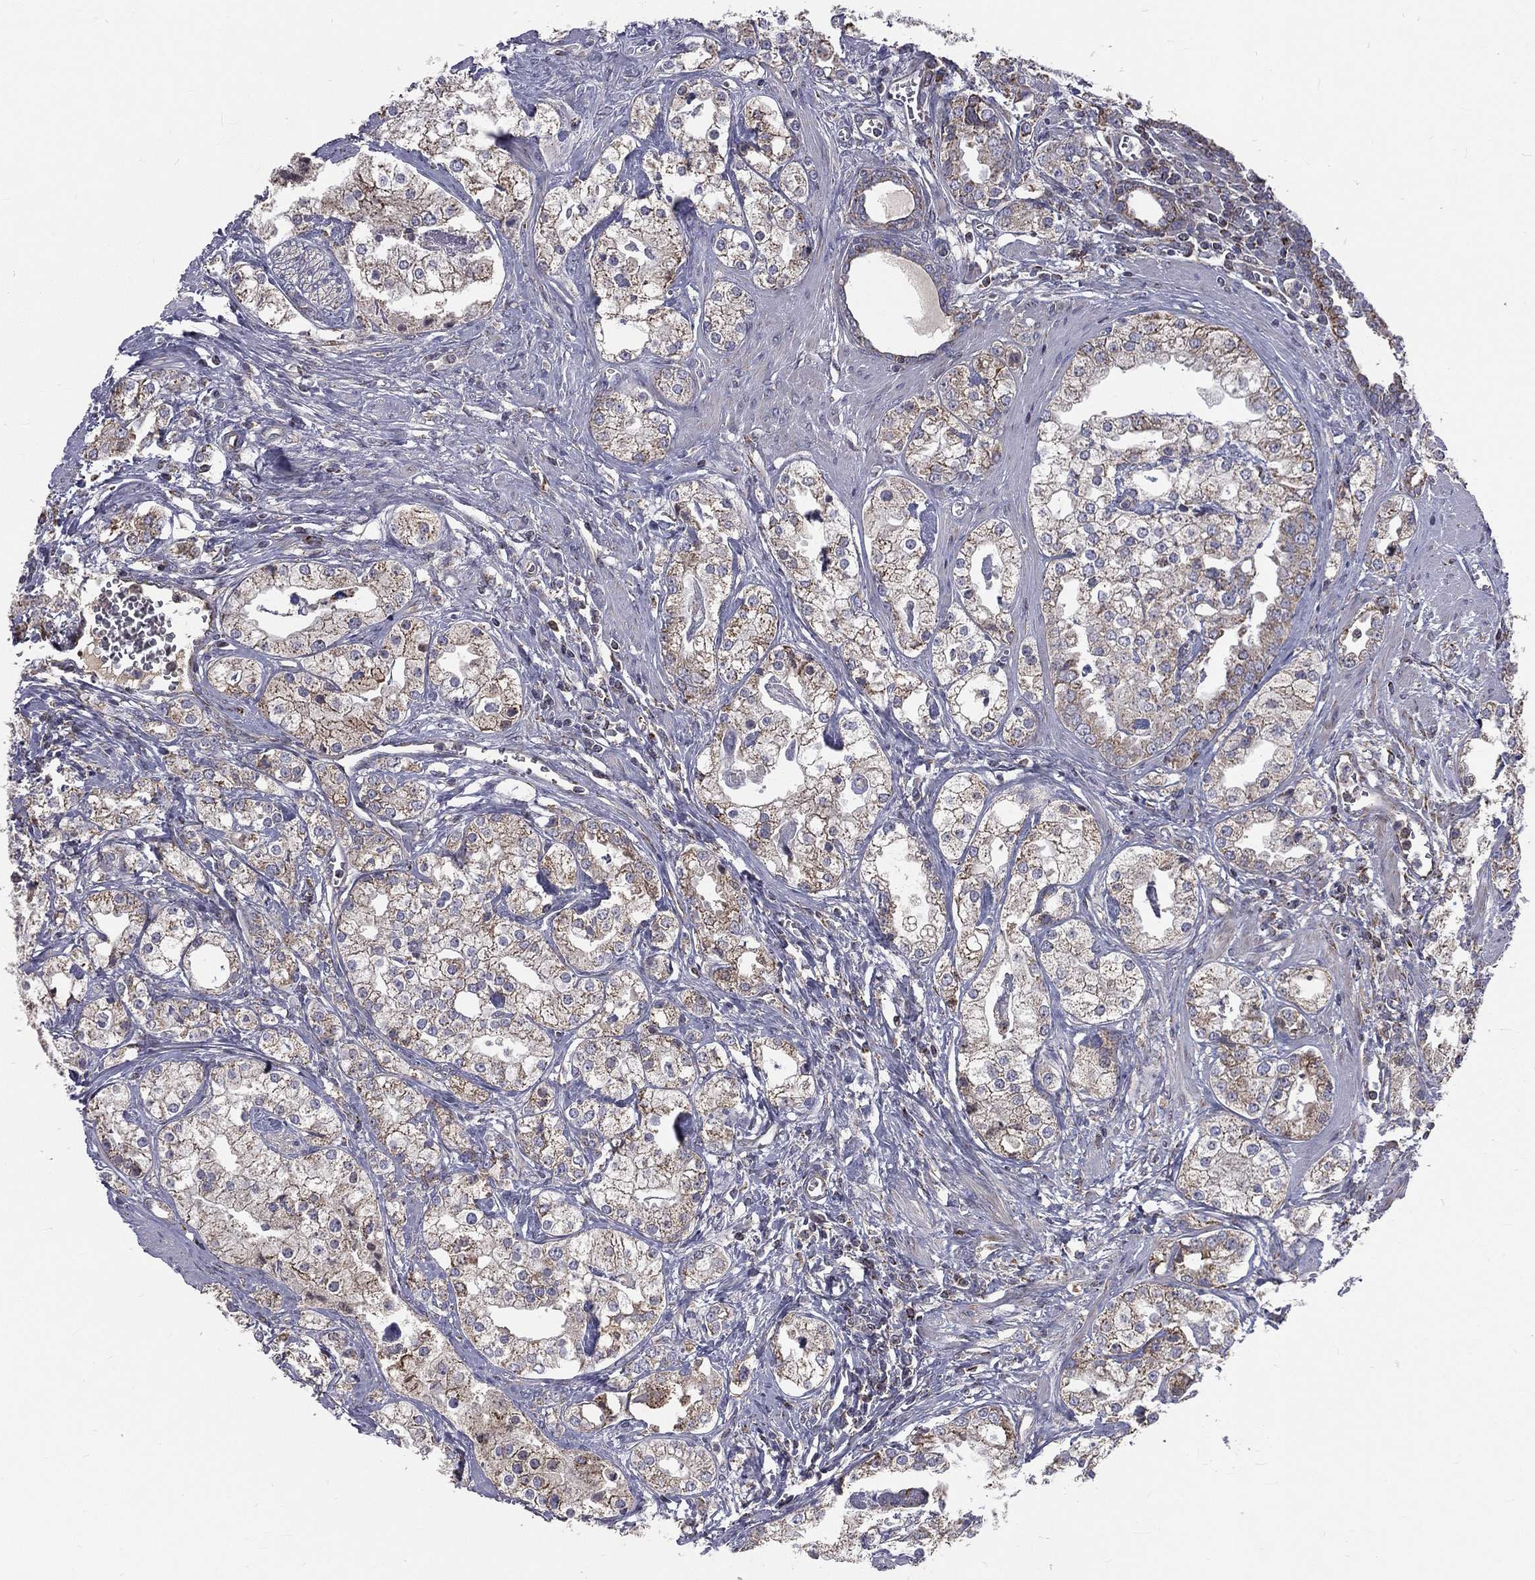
{"staining": {"intensity": "weak", "quantity": "<25%", "location": "cytoplasmic/membranous"}, "tissue": "prostate cancer", "cell_type": "Tumor cells", "image_type": "cancer", "snomed": [{"axis": "morphology", "description": "Adenocarcinoma, NOS"}, {"axis": "topography", "description": "Prostate and seminal vesicle, NOS"}, {"axis": "topography", "description": "Prostate"}], "caption": "A histopathology image of human prostate cancer is negative for staining in tumor cells.", "gene": "GPD1", "patient": {"sex": "male", "age": 62}}